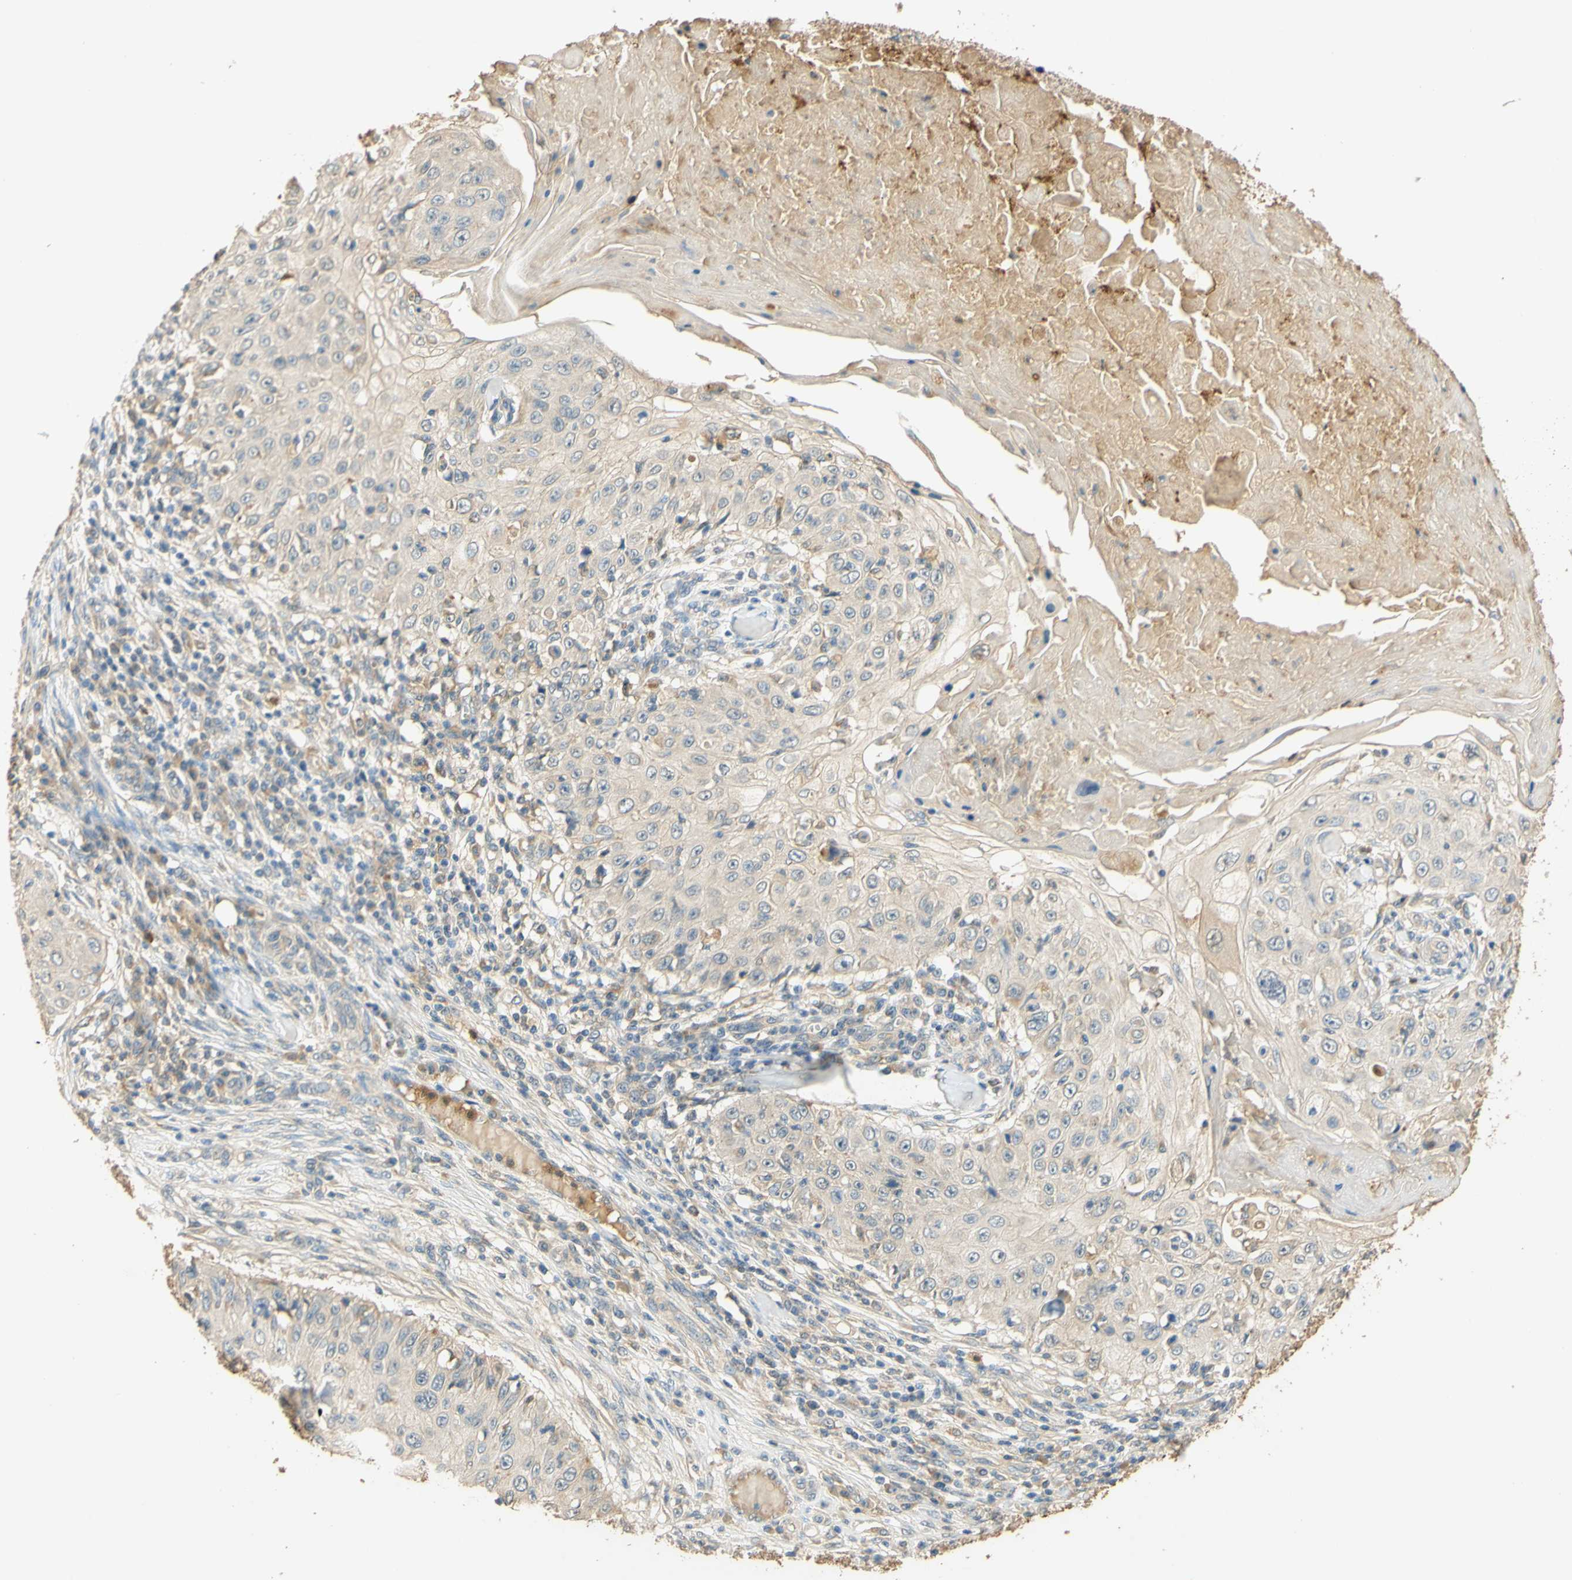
{"staining": {"intensity": "negative", "quantity": "none", "location": "none"}, "tissue": "skin cancer", "cell_type": "Tumor cells", "image_type": "cancer", "snomed": [{"axis": "morphology", "description": "Squamous cell carcinoma, NOS"}, {"axis": "topography", "description": "Skin"}], "caption": "DAB (3,3'-diaminobenzidine) immunohistochemical staining of human squamous cell carcinoma (skin) shows no significant staining in tumor cells.", "gene": "ENTREP2", "patient": {"sex": "male", "age": 86}}